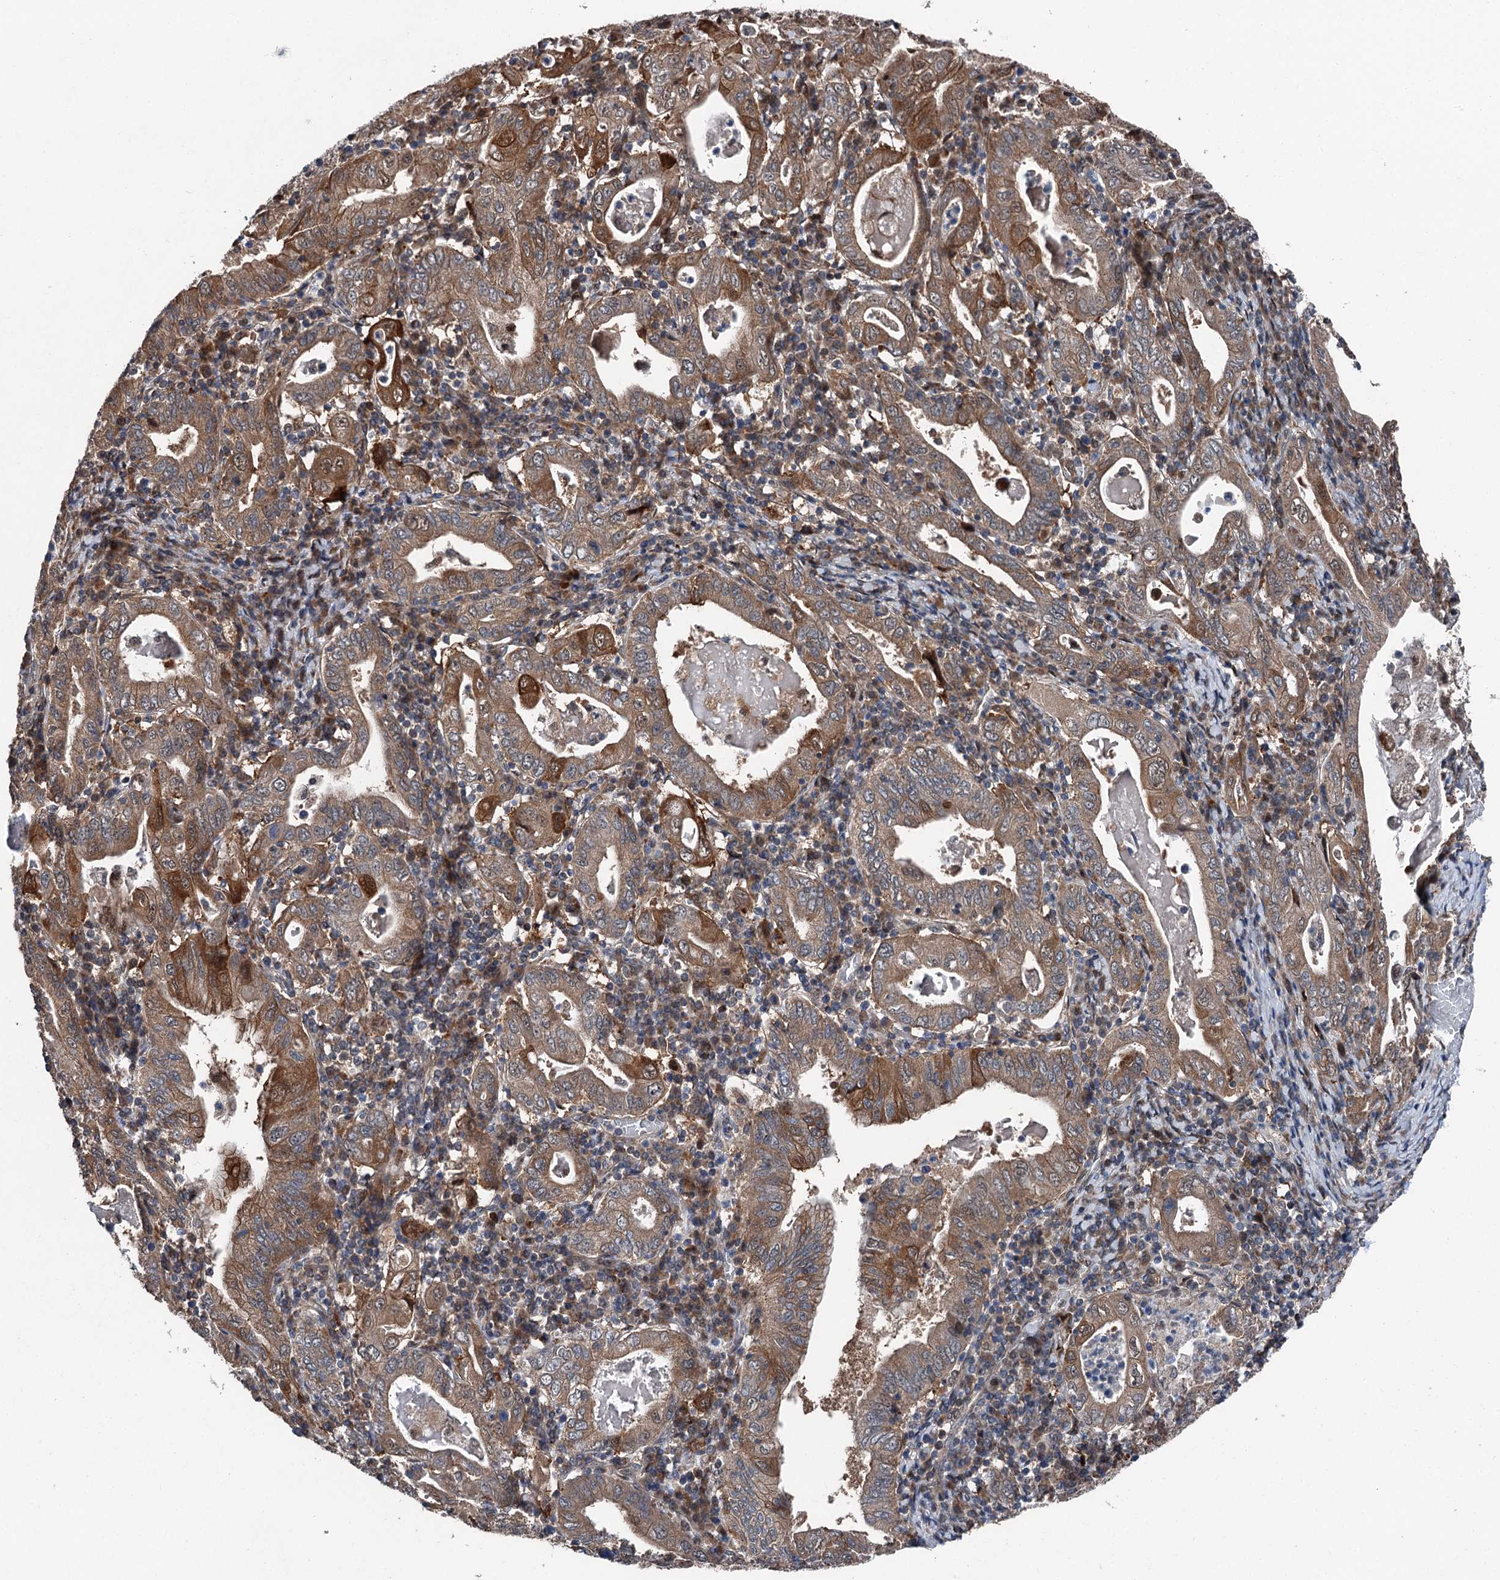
{"staining": {"intensity": "strong", "quantity": "25%-75%", "location": "cytoplasmic/membranous"}, "tissue": "stomach cancer", "cell_type": "Tumor cells", "image_type": "cancer", "snomed": [{"axis": "morphology", "description": "Normal tissue, NOS"}, {"axis": "morphology", "description": "Adenocarcinoma, NOS"}, {"axis": "topography", "description": "Esophagus"}, {"axis": "topography", "description": "Stomach, upper"}, {"axis": "topography", "description": "Peripheral nerve tissue"}], "caption": "Human stomach cancer stained for a protein (brown) demonstrates strong cytoplasmic/membranous positive positivity in about 25%-75% of tumor cells.", "gene": "PSMD13", "patient": {"sex": "male", "age": 62}}